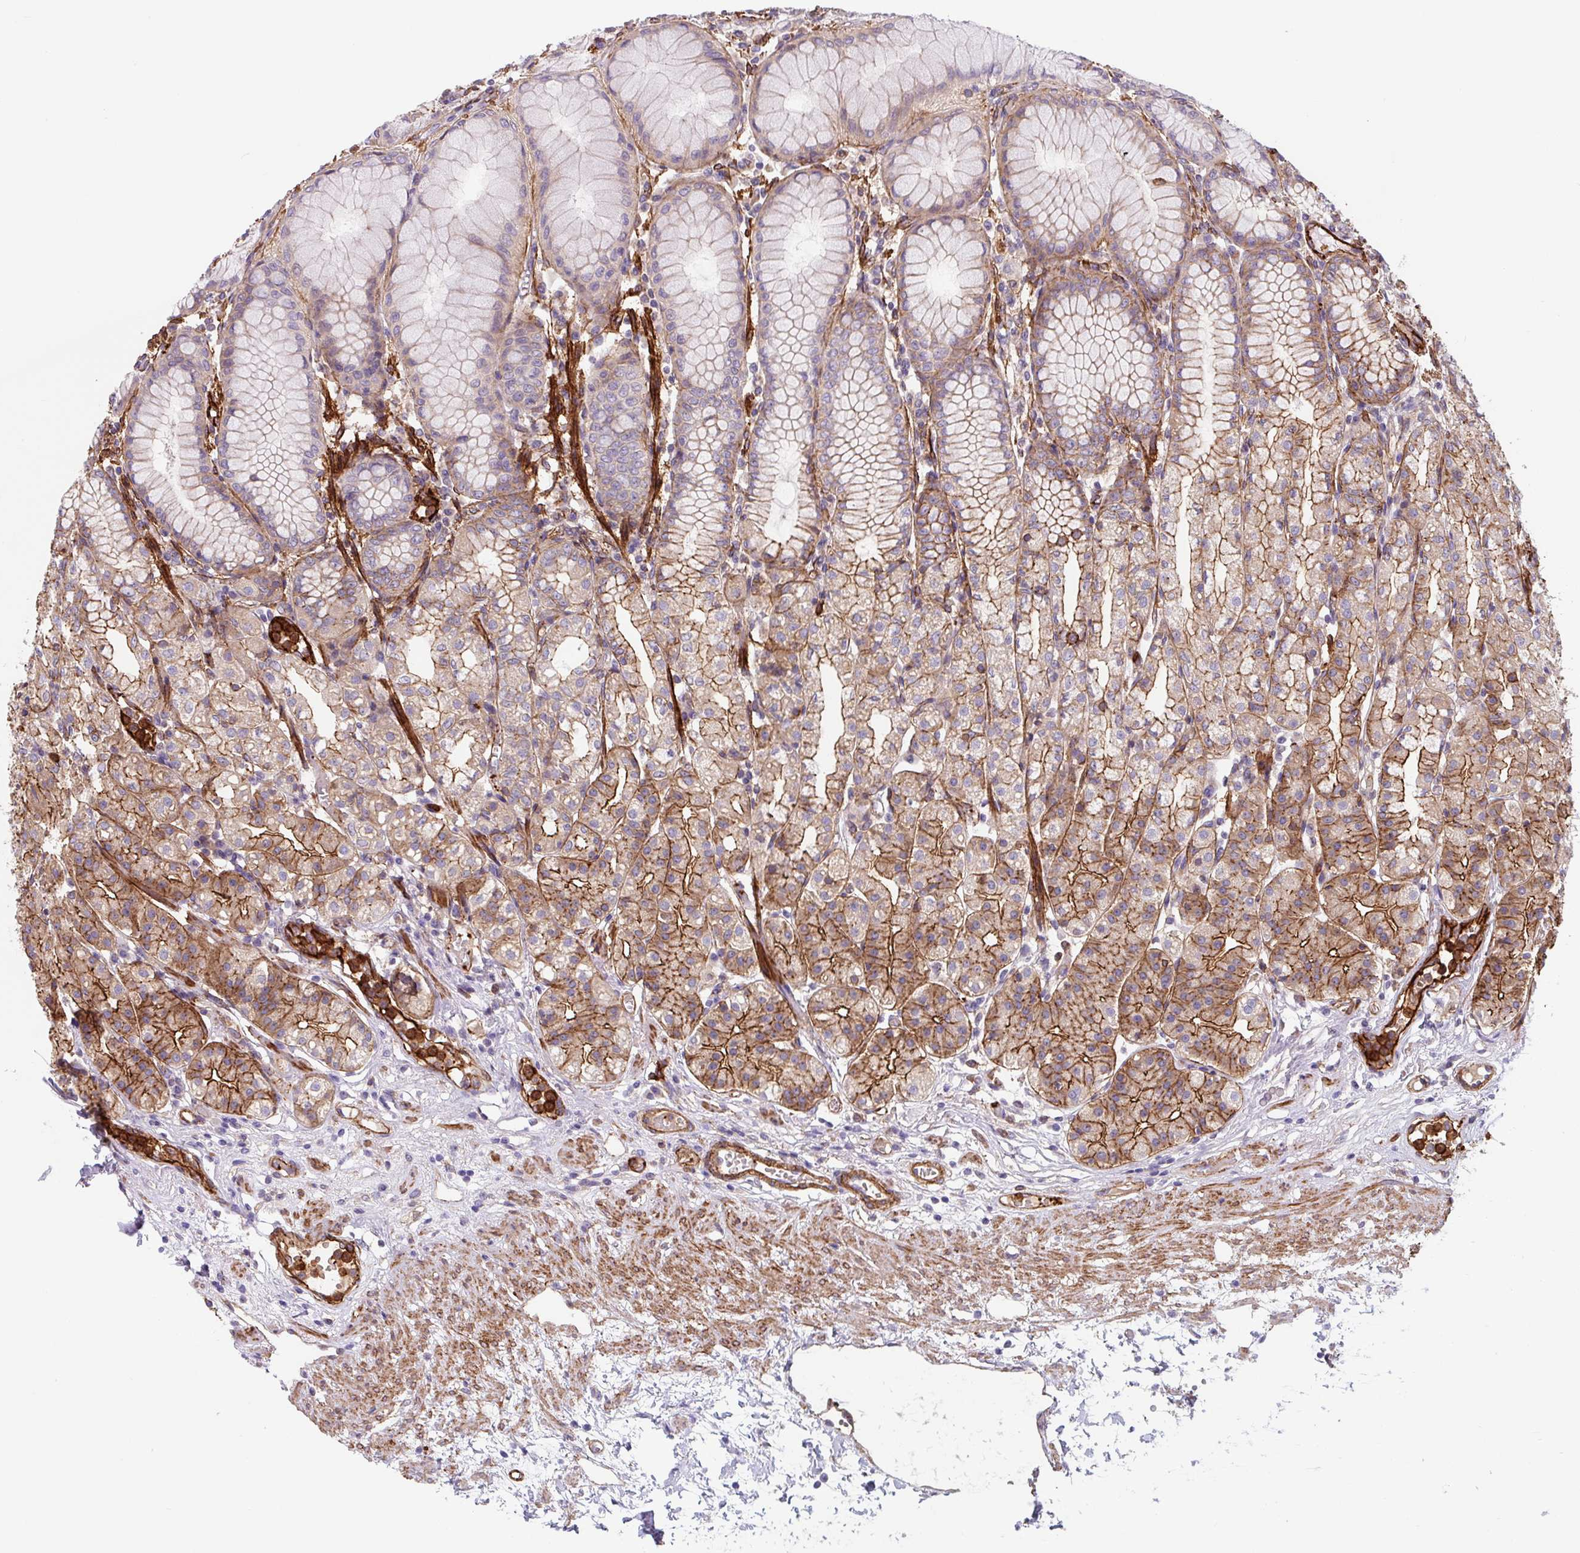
{"staining": {"intensity": "moderate", "quantity": ">75%", "location": "cytoplasmic/membranous"}, "tissue": "stomach", "cell_type": "Glandular cells", "image_type": "normal", "snomed": [{"axis": "morphology", "description": "Normal tissue, NOS"}, {"axis": "topography", "description": "Stomach"}], "caption": "Immunohistochemistry of normal stomach reveals medium levels of moderate cytoplasmic/membranous staining in about >75% of glandular cells.", "gene": "DHFR2", "patient": {"sex": "female", "age": 57}}